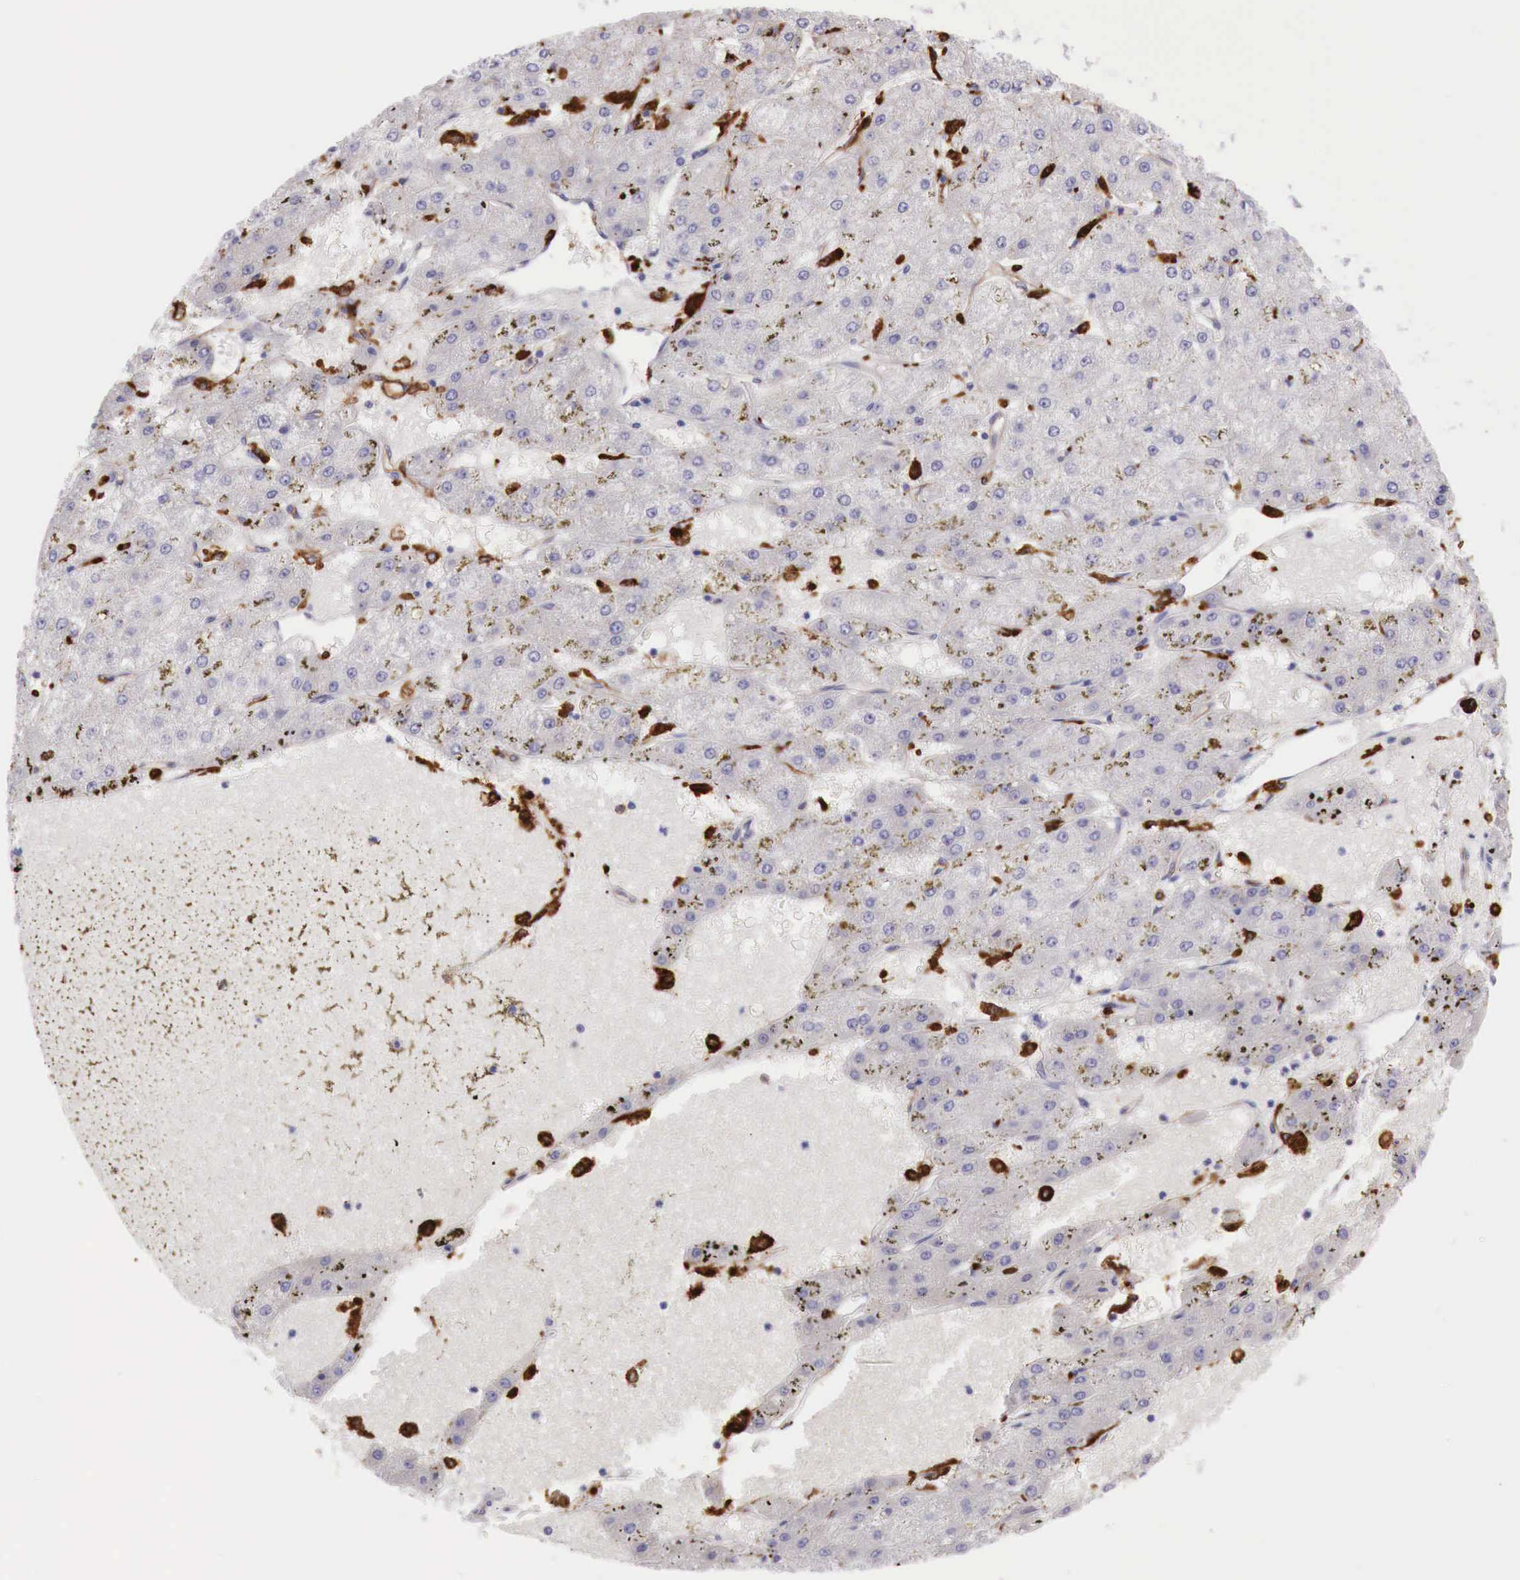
{"staining": {"intensity": "negative", "quantity": "none", "location": "none"}, "tissue": "liver cancer", "cell_type": "Tumor cells", "image_type": "cancer", "snomed": [{"axis": "morphology", "description": "Carcinoma, Hepatocellular, NOS"}, {"axis": "topography", "description": "Liver"}], "caption": "Human liver cancer (hepatocellular carcinoma) stained for a protein using IHC demonstrates no staining in tumor cells.", "gene": "MSR1", "patient": {"sex": "female", "age": 52}}